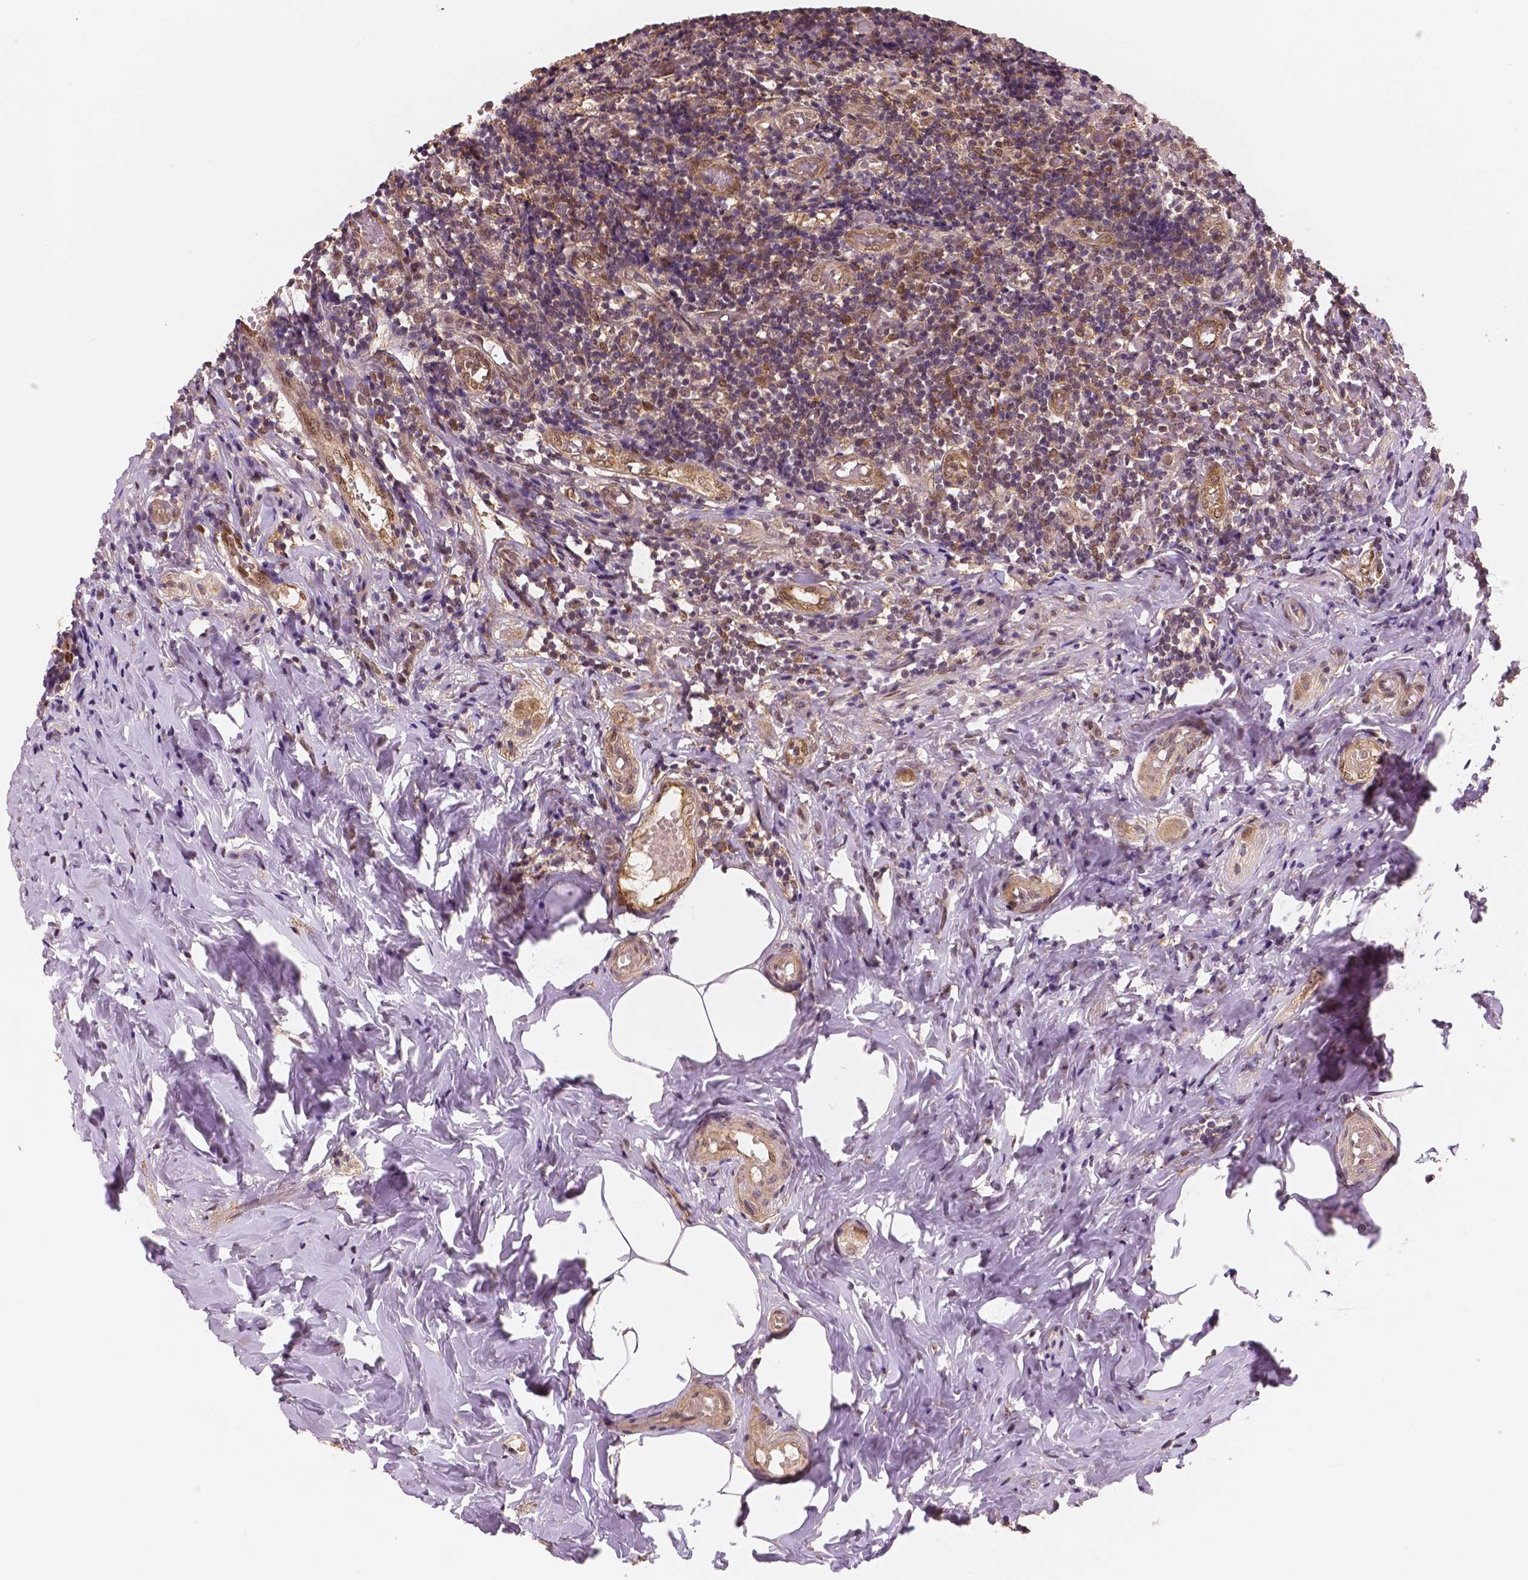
{"staining": {"intensity": "weak", "quantity": ">75%", "location": "cytoplasmic/membranous"}, "tissue": "appendix", "cell_type": "Glandular cells", "image_type": "normal", "snomed": [{"axis": "morphology", "description": "Normal tissue, NOS"}, {"axis": "topography", "description": "Appendix"}], "caption": "A brown stain shows weak cytoplasmic/membranous staining of a protein in glandular cells of benign appendix.", "gene": "STAT3", "patient": {"sex": "female", "age": 32}}